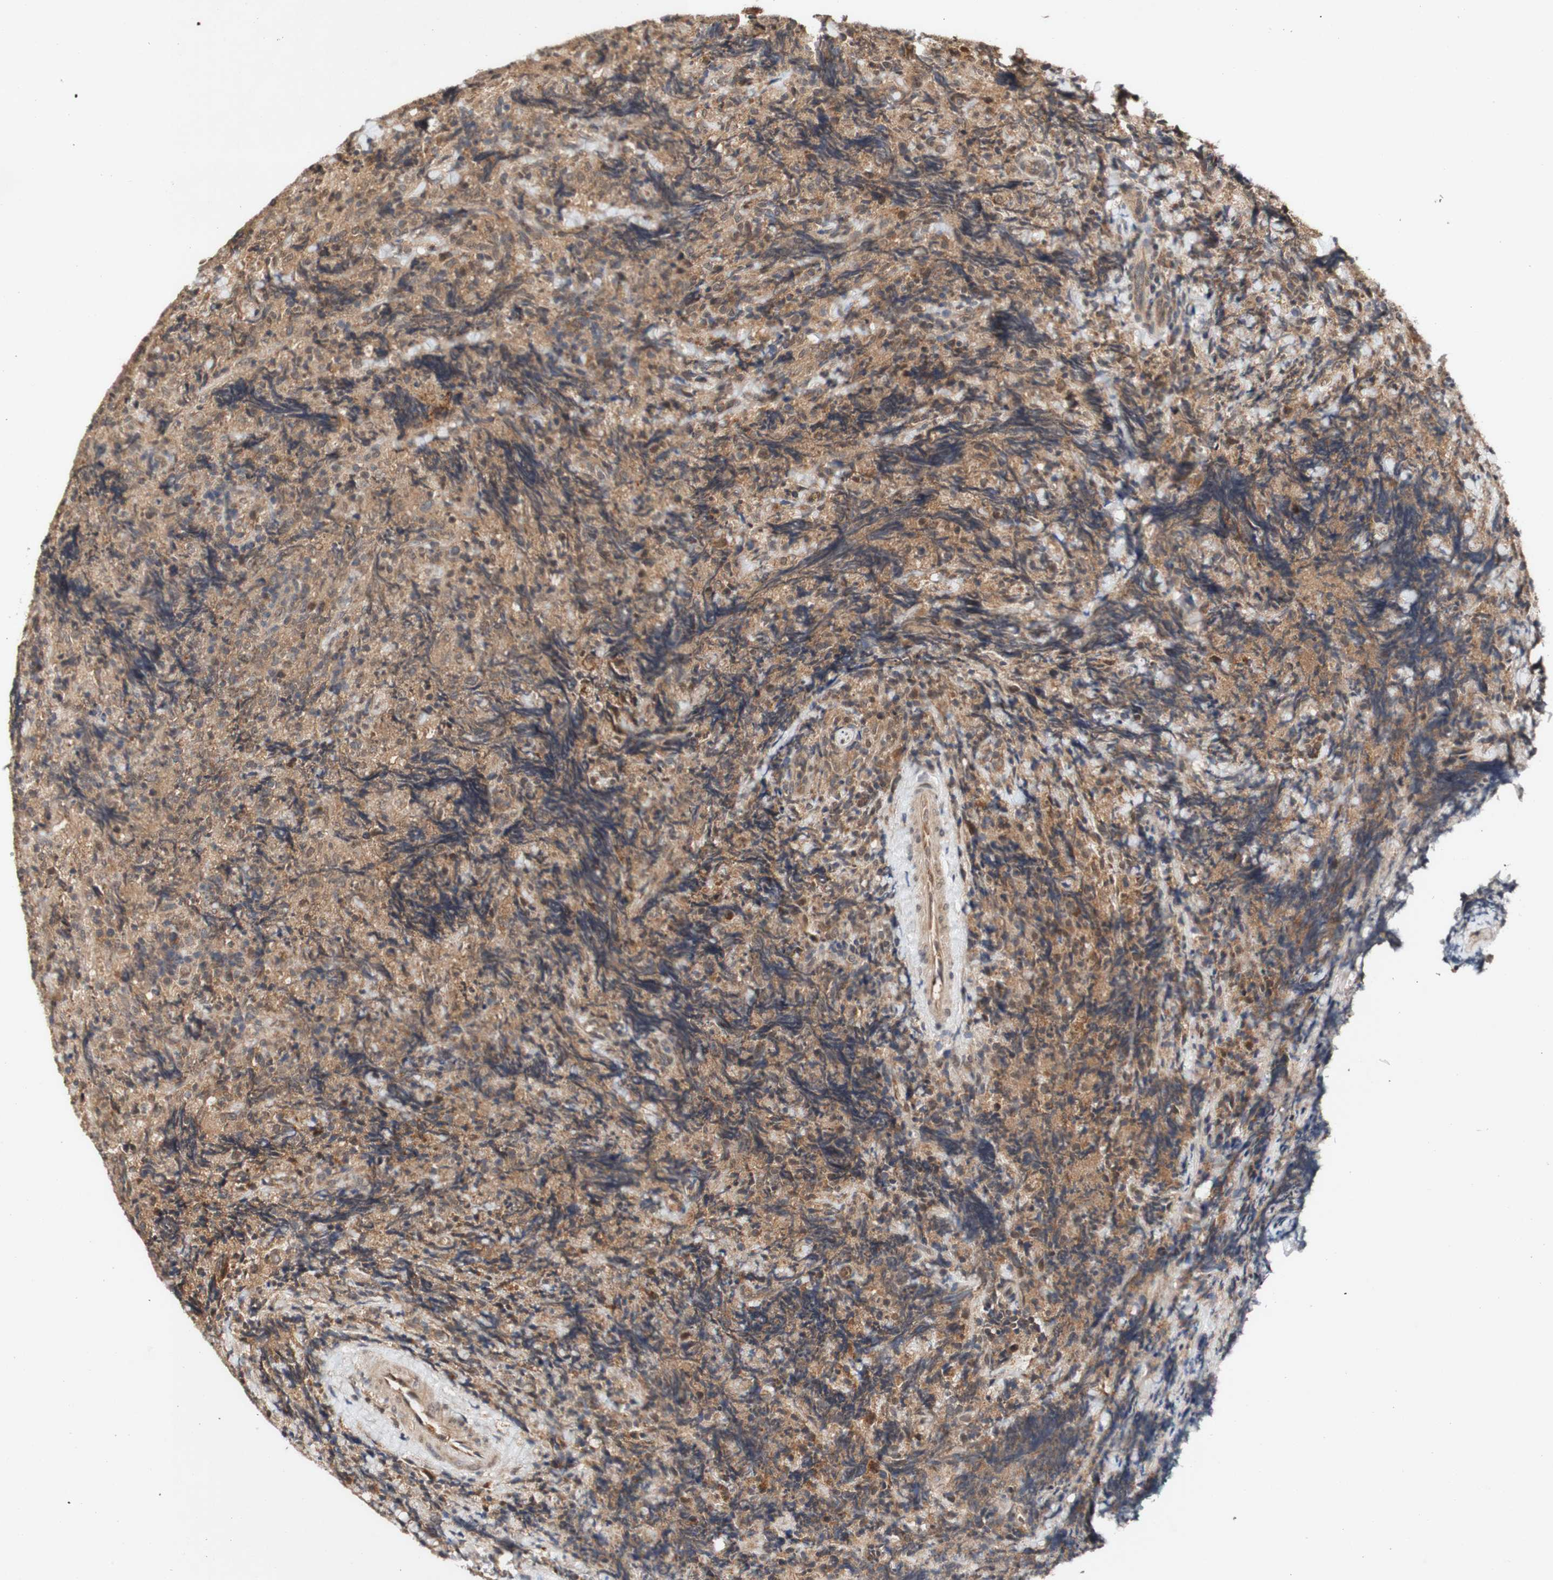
{"staining": {"intensity": "moderate", "quantity": ">75%", "location": "cytoplasmic/membranous"}, "tissue": "lymphoma", "cell_type": "Tumor cells", "image_type": "cancer", "snomed": [{"axis": "morphology", "description": "Malignant lymphoma, non-Hodgkin's type, High grade"}, {"axis": "topography", "description": "Tonsil"}], "caption": "The immunohistochemical stain highlights moderate cytoplasmic/membranous staining in tumor cells of malignant lymphoma, non-Hodgkin's type (high-grade) tissue.", "gene": "PIN1", "patient": {"sex": "female", "age": 36}}